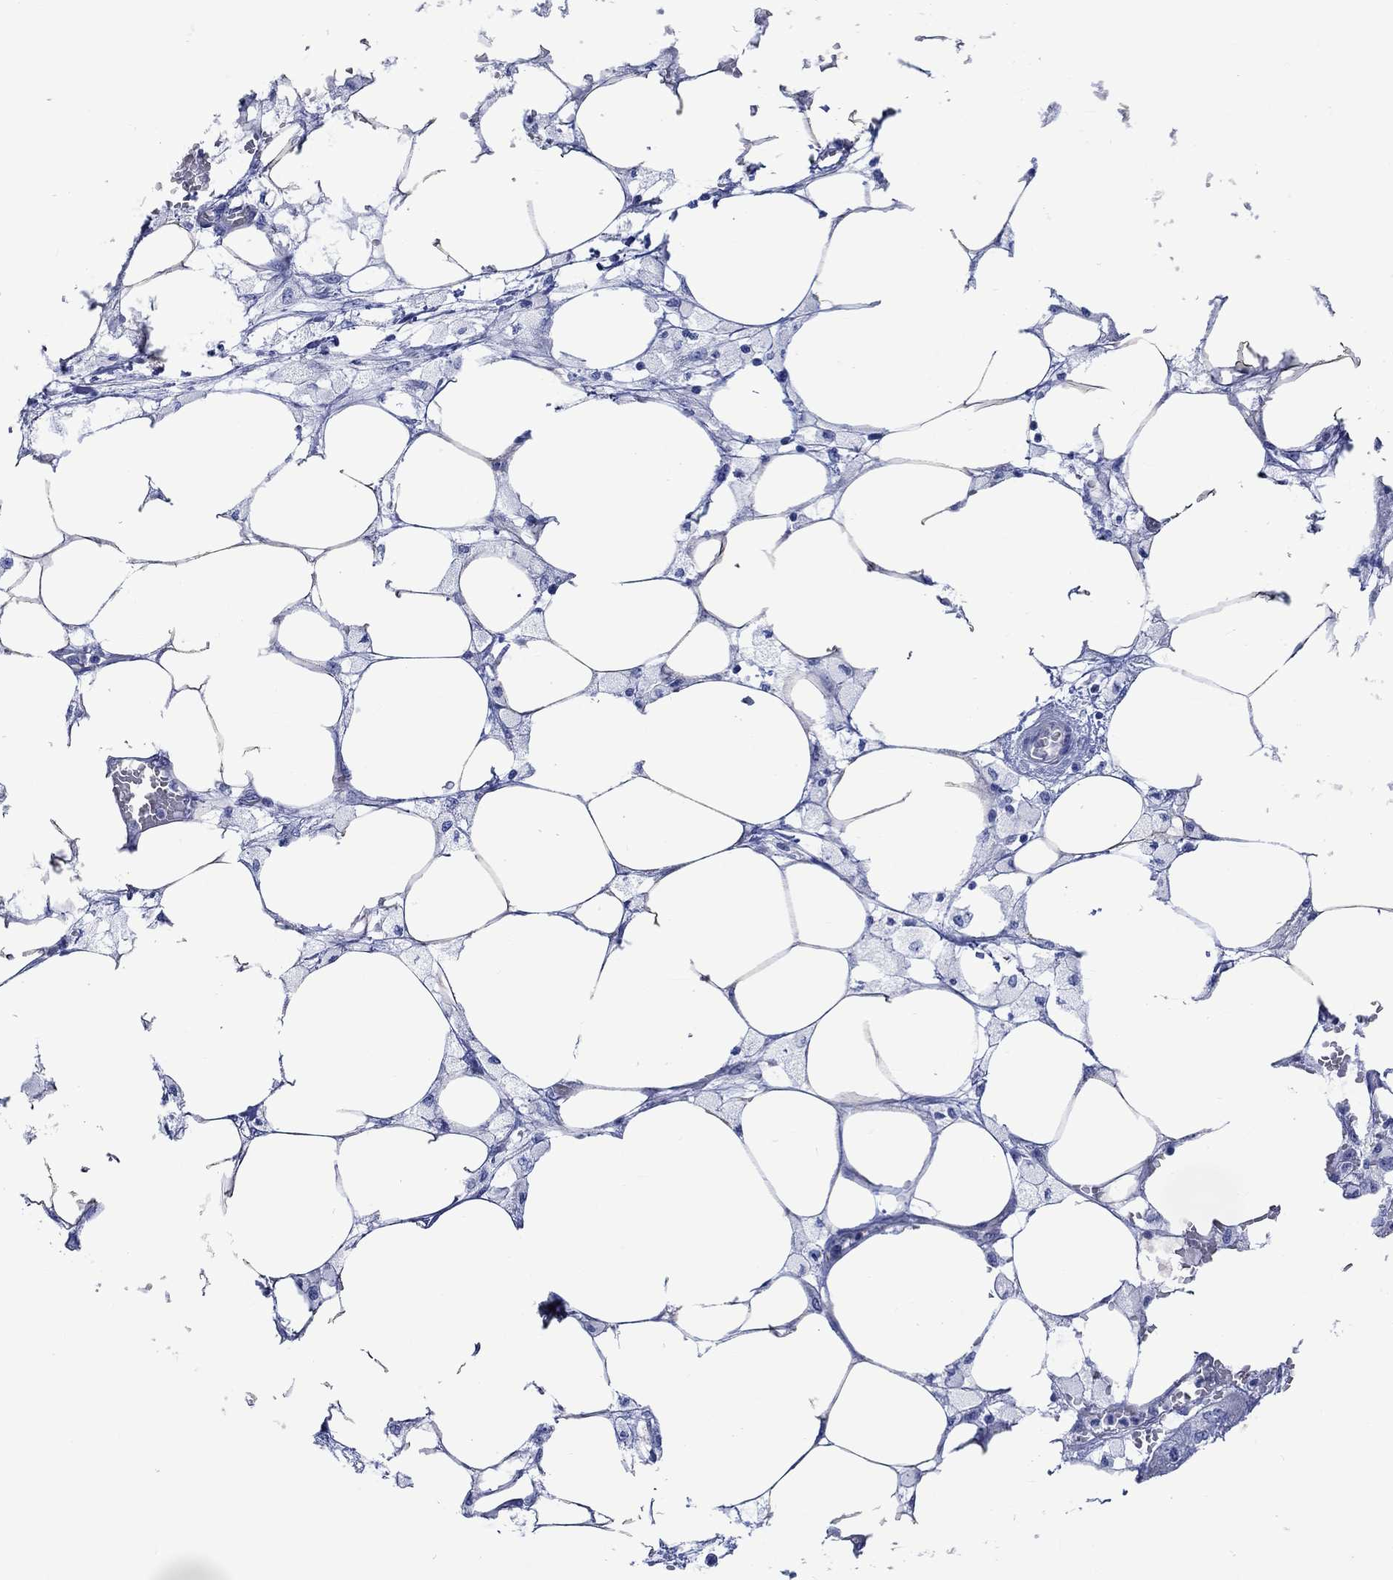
{"staining": {"intensity": "negative", "quantity": "none", "location": "none"}, "tissue": "endometrial cancer", "cell_type": "Tumor cells", "image_type": "cancer", "snomed": [{"axis": "morphology", "description": "Adenocarcinoma, NOS"}, {"axis": "morphology", "description": "Adenocarcinoma, metastatic, NOS"}, {"axis": "topography", "description": "Adipose tissue"}, {"axis": "topography", "description": "Endometrium"}], "caption": "IHC photomicrograph of neoplastic tissue: human endometrial cancer (adenocarcinoma) stained with DAB exhibits no significant protein staining in tumor cells. (DAB (3,3'-diaminobenzidine) immunohistochemistry (IHC), high magnification).", "gene": "CPLX2", "patient": {"sex": "female", "age": 67}}